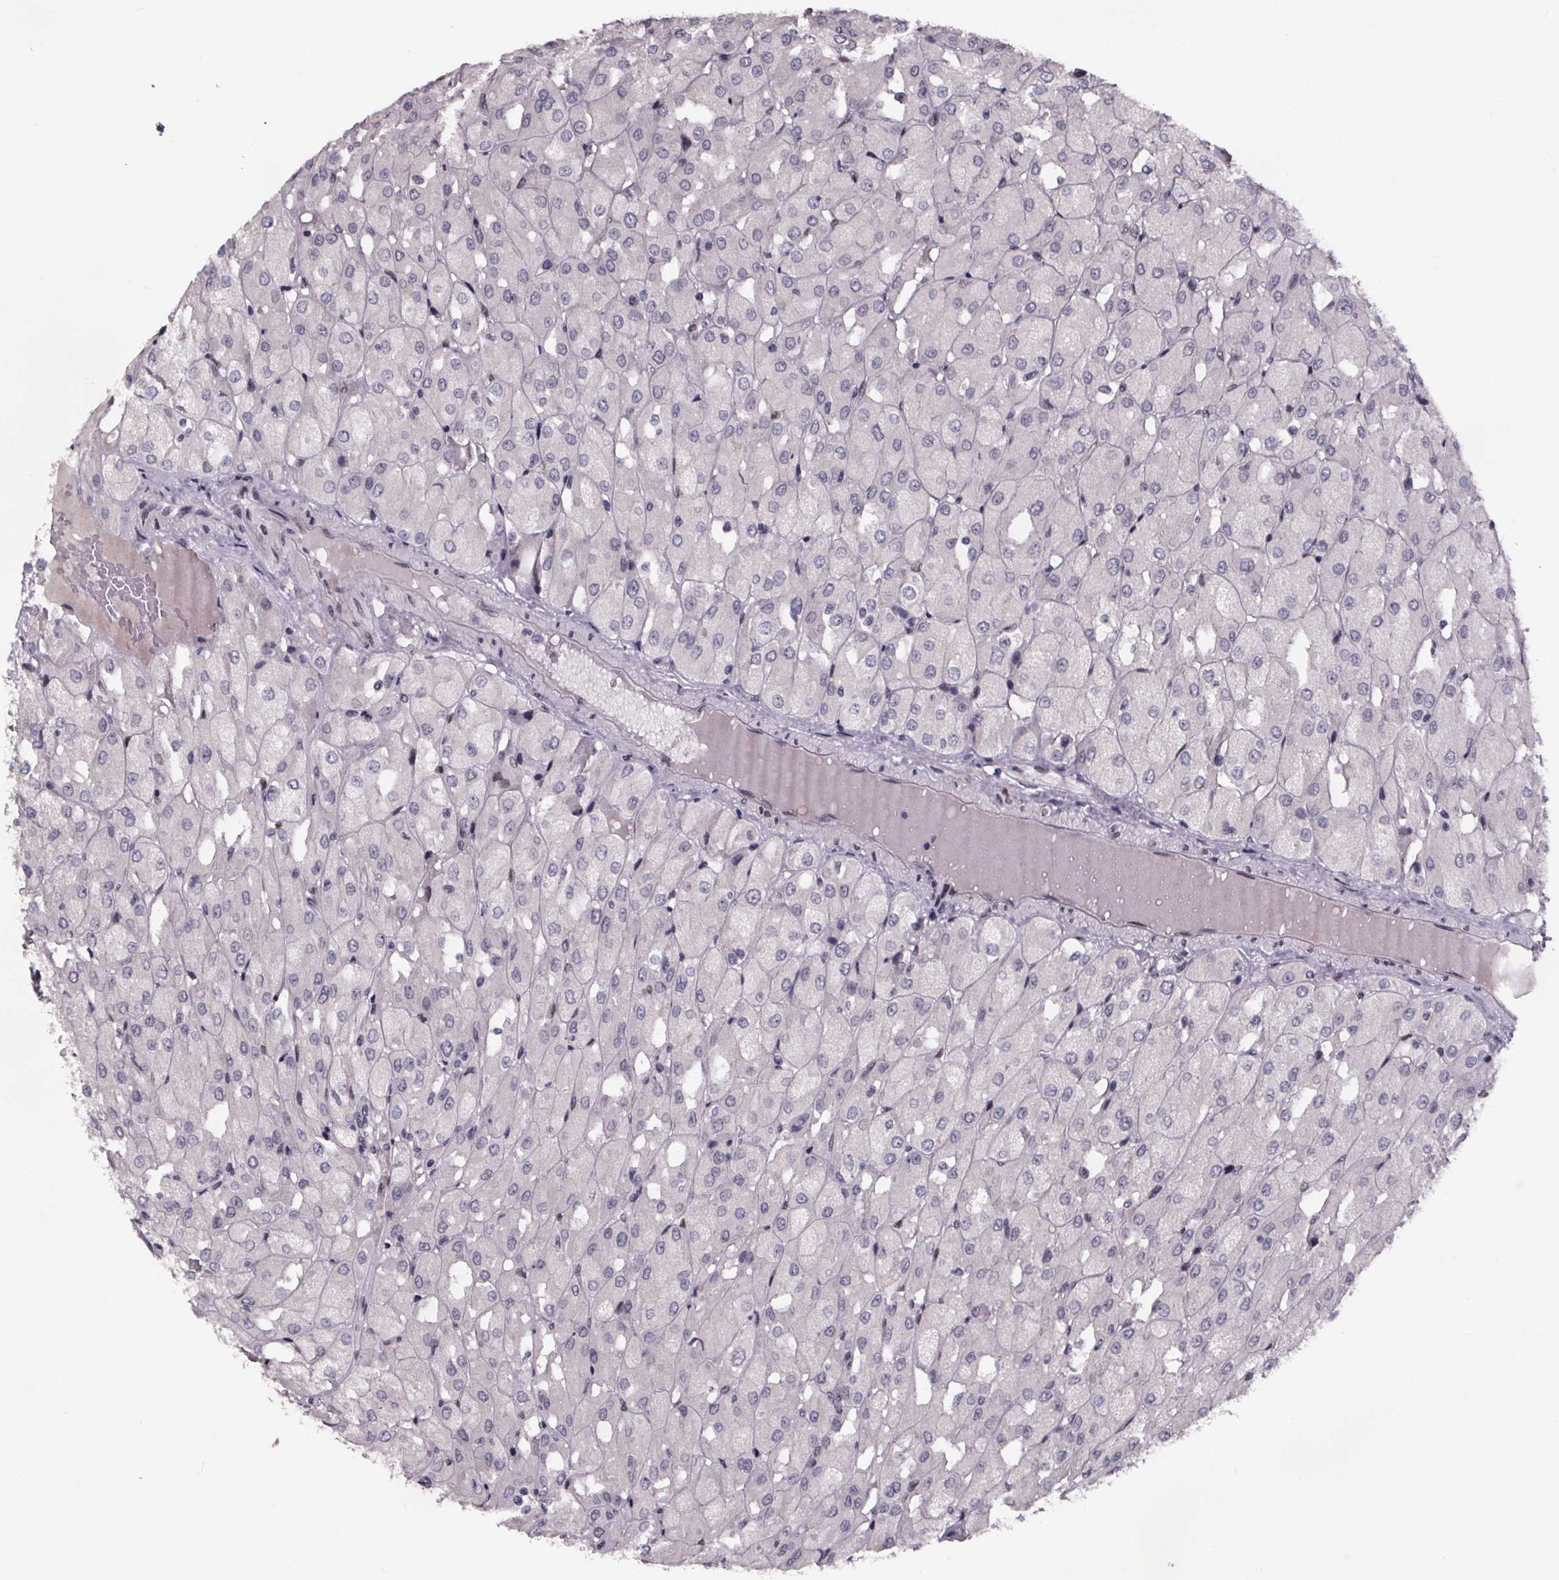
{"staining": {"intensity": "negative", "quantity": "none", "location": "none"}, "tissue": "renal cancer", "cell_type": "Tumor cells", "image_type": "cancer", "snomed": [{"axis": "morphology", "description": "Adenocarcinoma, NOS"}, {"axis": "topography", "description": "Kidney"}], "caption": "The histopathology image displays no staining of tumor cells in renal cancer (adenocarcinoma). (Immunohistochemistry, brightfield microscopy, high magnification).", "gene": "AR", "patient": {"sex": "male", "age": 72}}